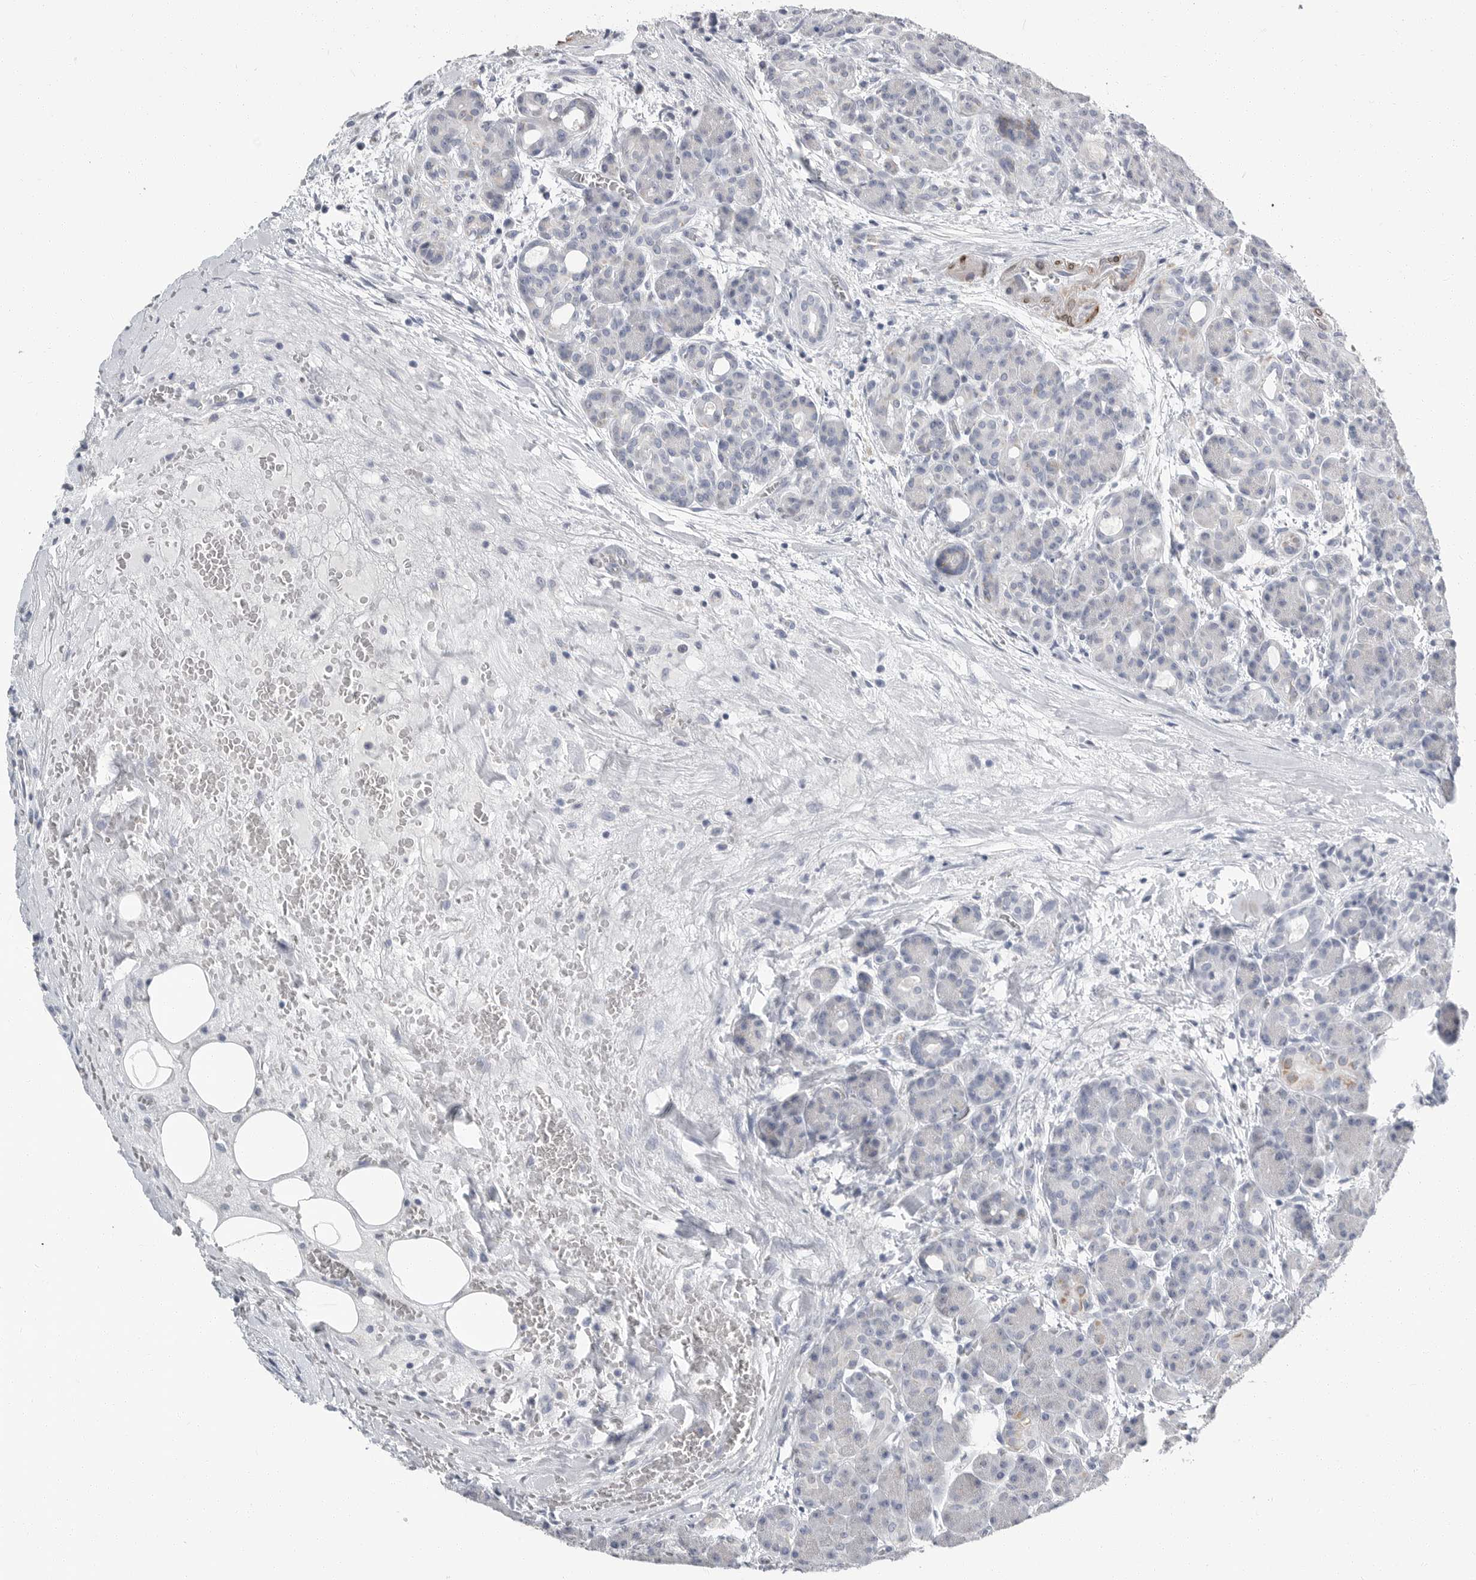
{"staining": {"intensity": "negative", "quantity": "none", "location": "none"}, "tissue": "pancreas", "cell_type": "Exocrine glandular cells", "image_type": "normal", "snomed": [{"axis": "morphology", "description": "Normal tissue, NOS"}, {"axis": "topography", "description": "Pancreas"}], "caption": "This is a micrograph of immunohistochemistry staining of normal pancreas, which shows no positivity in exocrine glandular cells.", "gene": "PLN", "patient": {"sex": "male", "age": 63}}